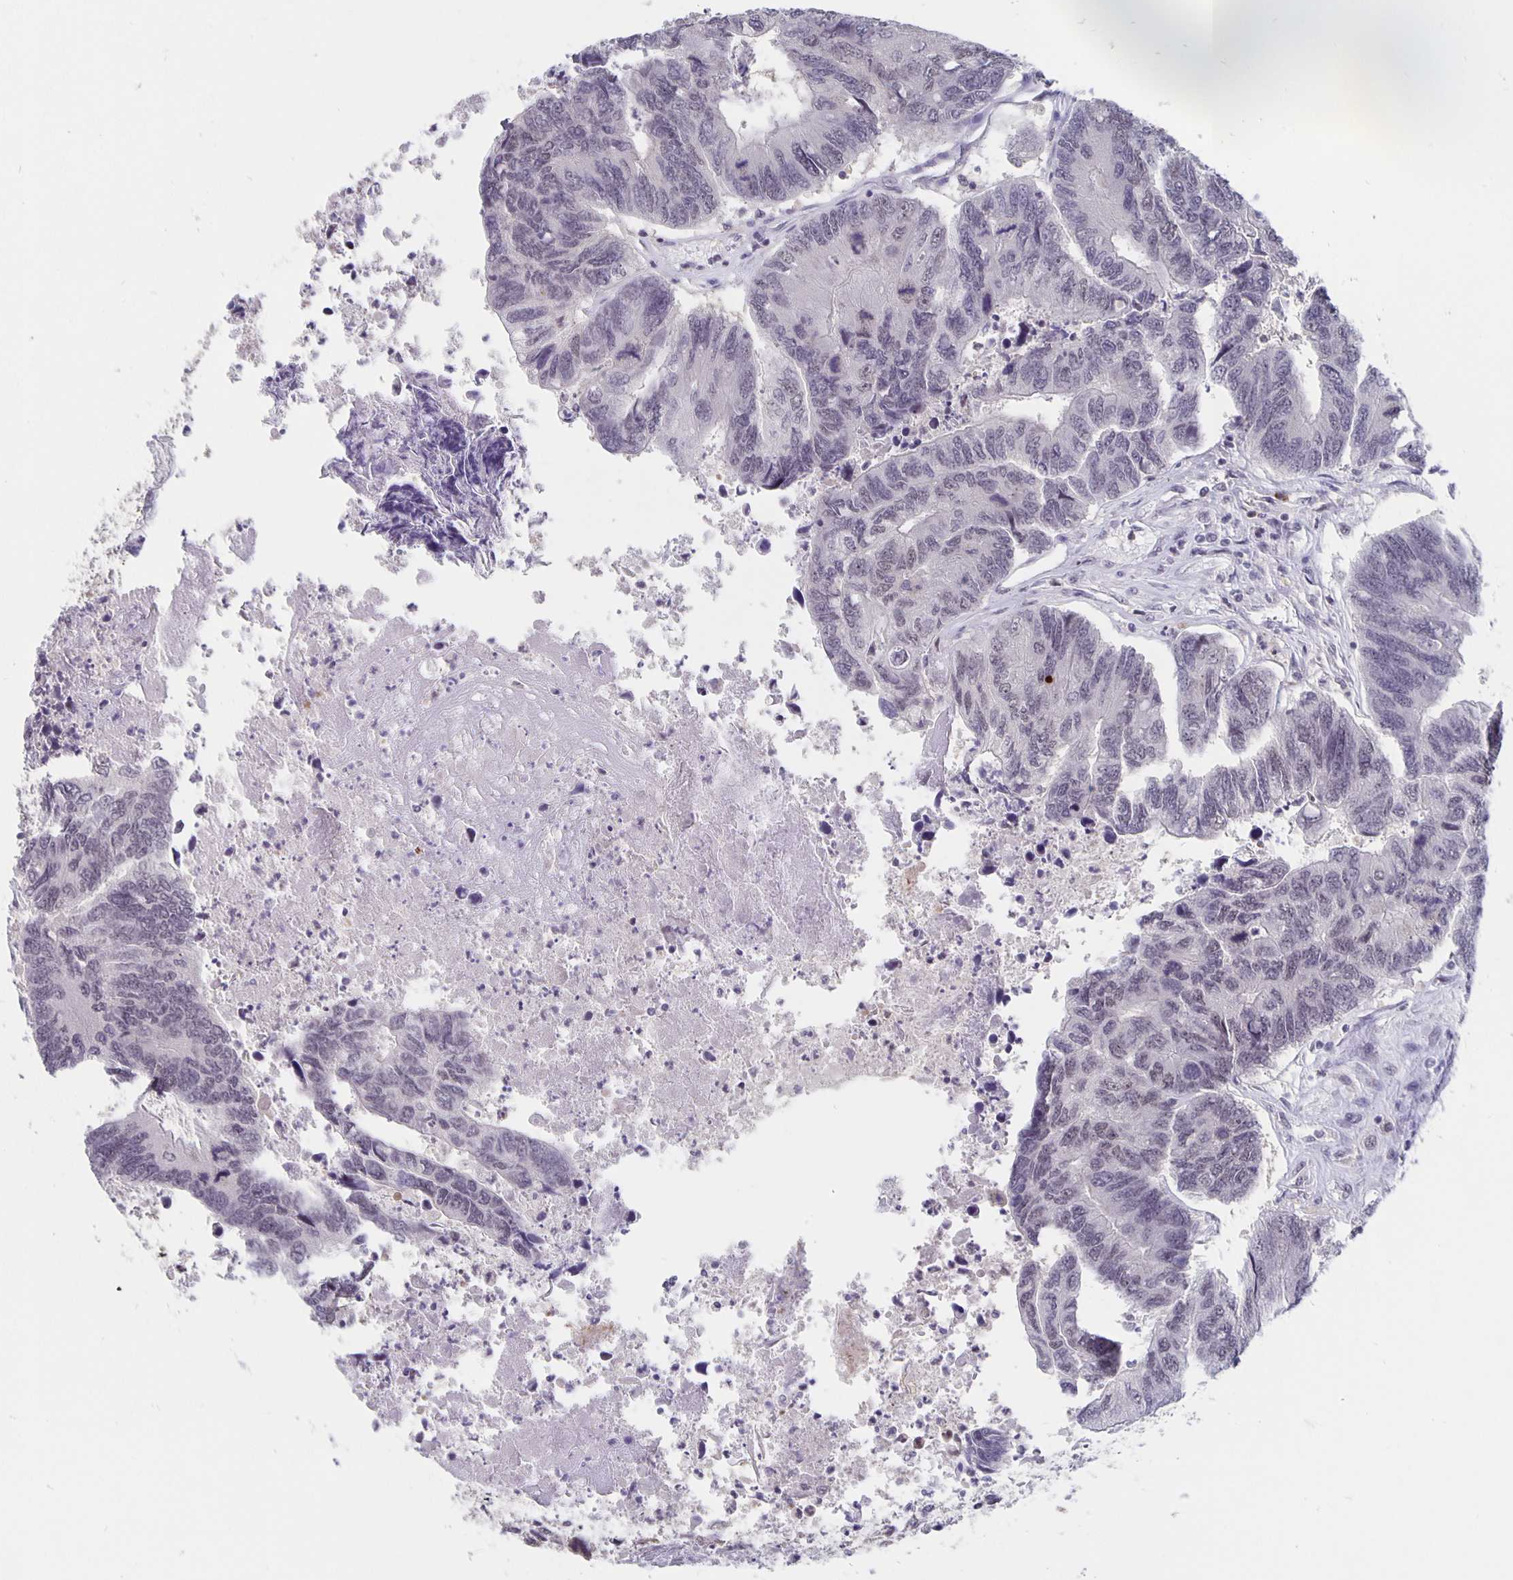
{"staining": {"intensity": "weak", "quantity": "<25%", "location": "nuclear"}, "tissue": "colorectal cancer", "cell_type": "Tumor cells", "image_type": "cancer", "snomed": [{"axis": "morphology", "description": "Adenocarcinoma, NOS"}, {"axis": "topography", "description": "Colon"}], "caption": "High magnification brightfield microscopy of adenocarcinoma (colorectal) stained with DAB (3,3'-diaminobenzidine) (brown) and counterstained with hematoxylin (blue): tumor cells show no significant staining.", "gene": "ZNF691", "patient": {"sex": "female", "age": 67}}